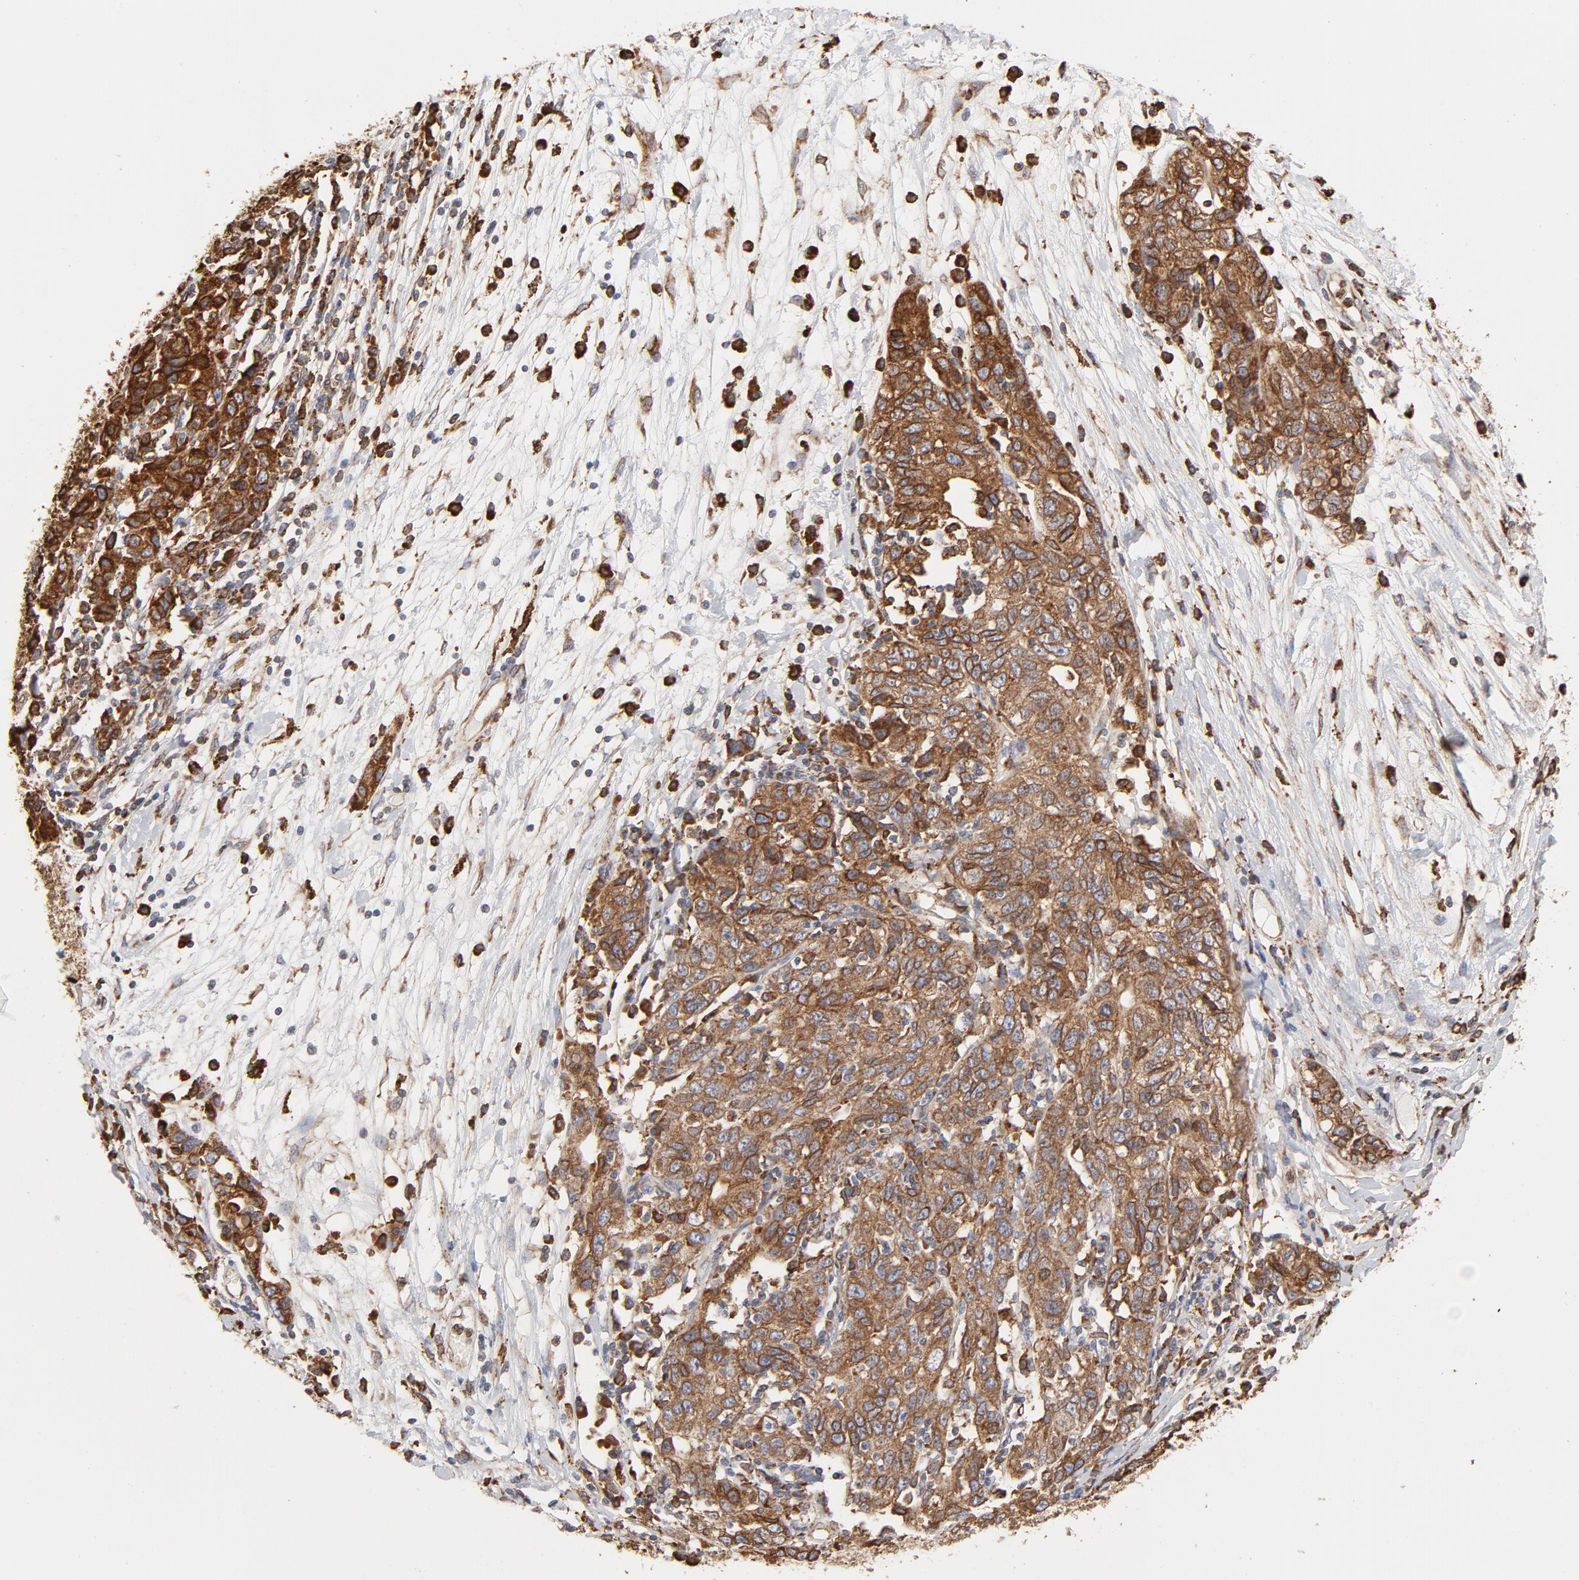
{"staining": {"intensity": "strong", "quantity": ">75%", "location": "cytoplasmic/membranous"}, "tissue": "ovarian cancer", "cell_type": "Tumor cells", "image_type": "cancer", "snomed": [{"axis": "morphology", "description": "Cystadenocarcinoma, serous, NOS"}, {"axis": "topography", "description": "Ovary"}], "caption": "IHC (DAB (3,3'-diaminobenzidine)) staining of ovarian cancer reveals strong cytoplasmic/membranous protein staining in about >75% of tumor cells. (IHC, brightfield microscopy, high magnification).", "gene": "CANX", "patient": {"sex": "female", "age": 71}}